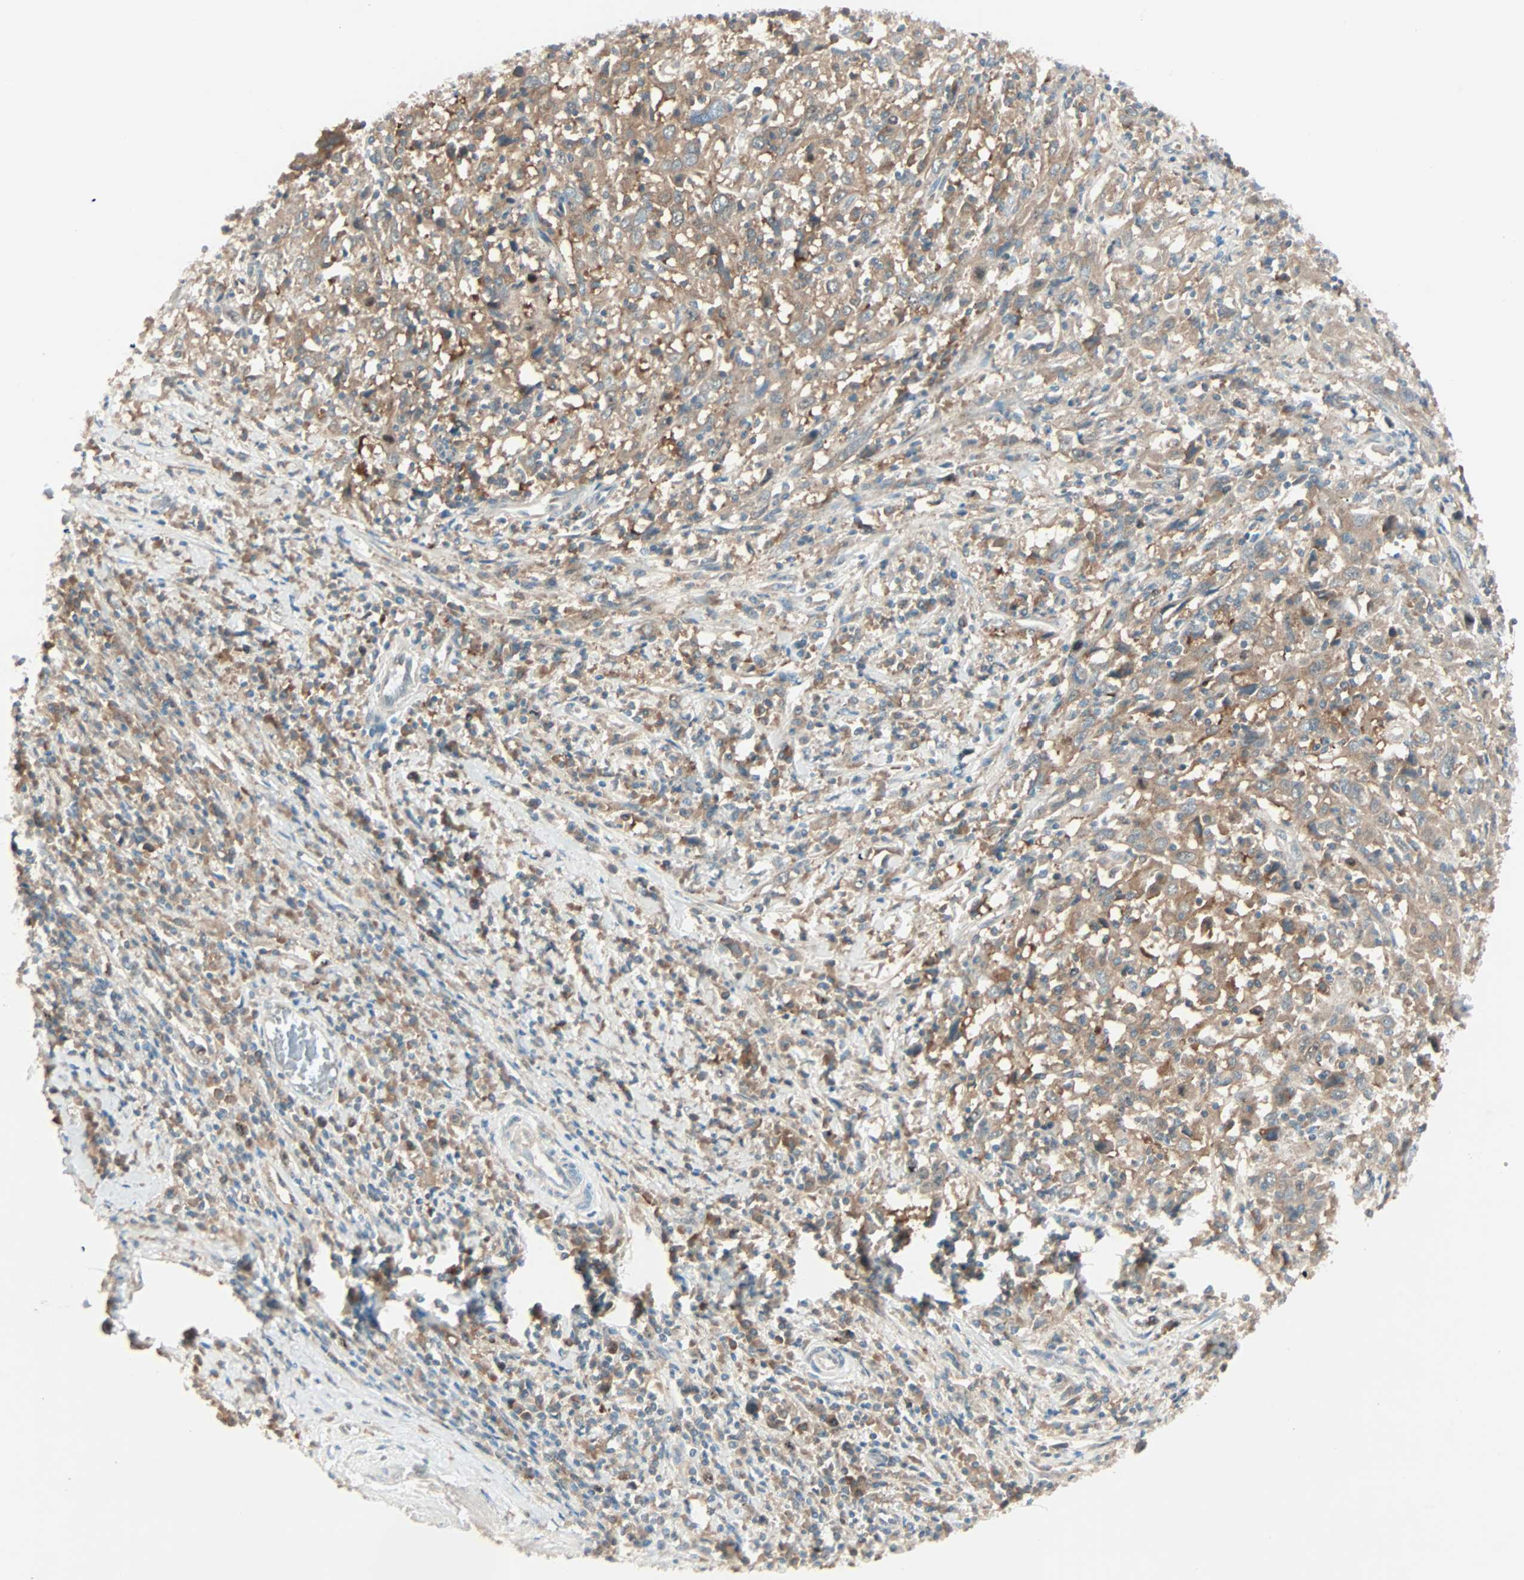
{"staining": {"intensity": "moderate", "quantity": ">75%", "location": "cytoplasmic/membranous"}, "tissue": "cervical cancer", "cell_type": "Tumor cells", "image_type": "cancer", "snomed": [{"axis": "morphology", "description": "Squamous cell carcinoma, NOS"}, {"axis": "topography", "description": "Cervix"}], "caption": "Immunohistochemical staining of human squamous cell carcinoma (cervical) demonstrates moderate cytoplasmic/membranous protein positivity in approximately >75% of tumor cells.", "gene": "SMIM8", "patient": {"sex": "female", "age": 46}}